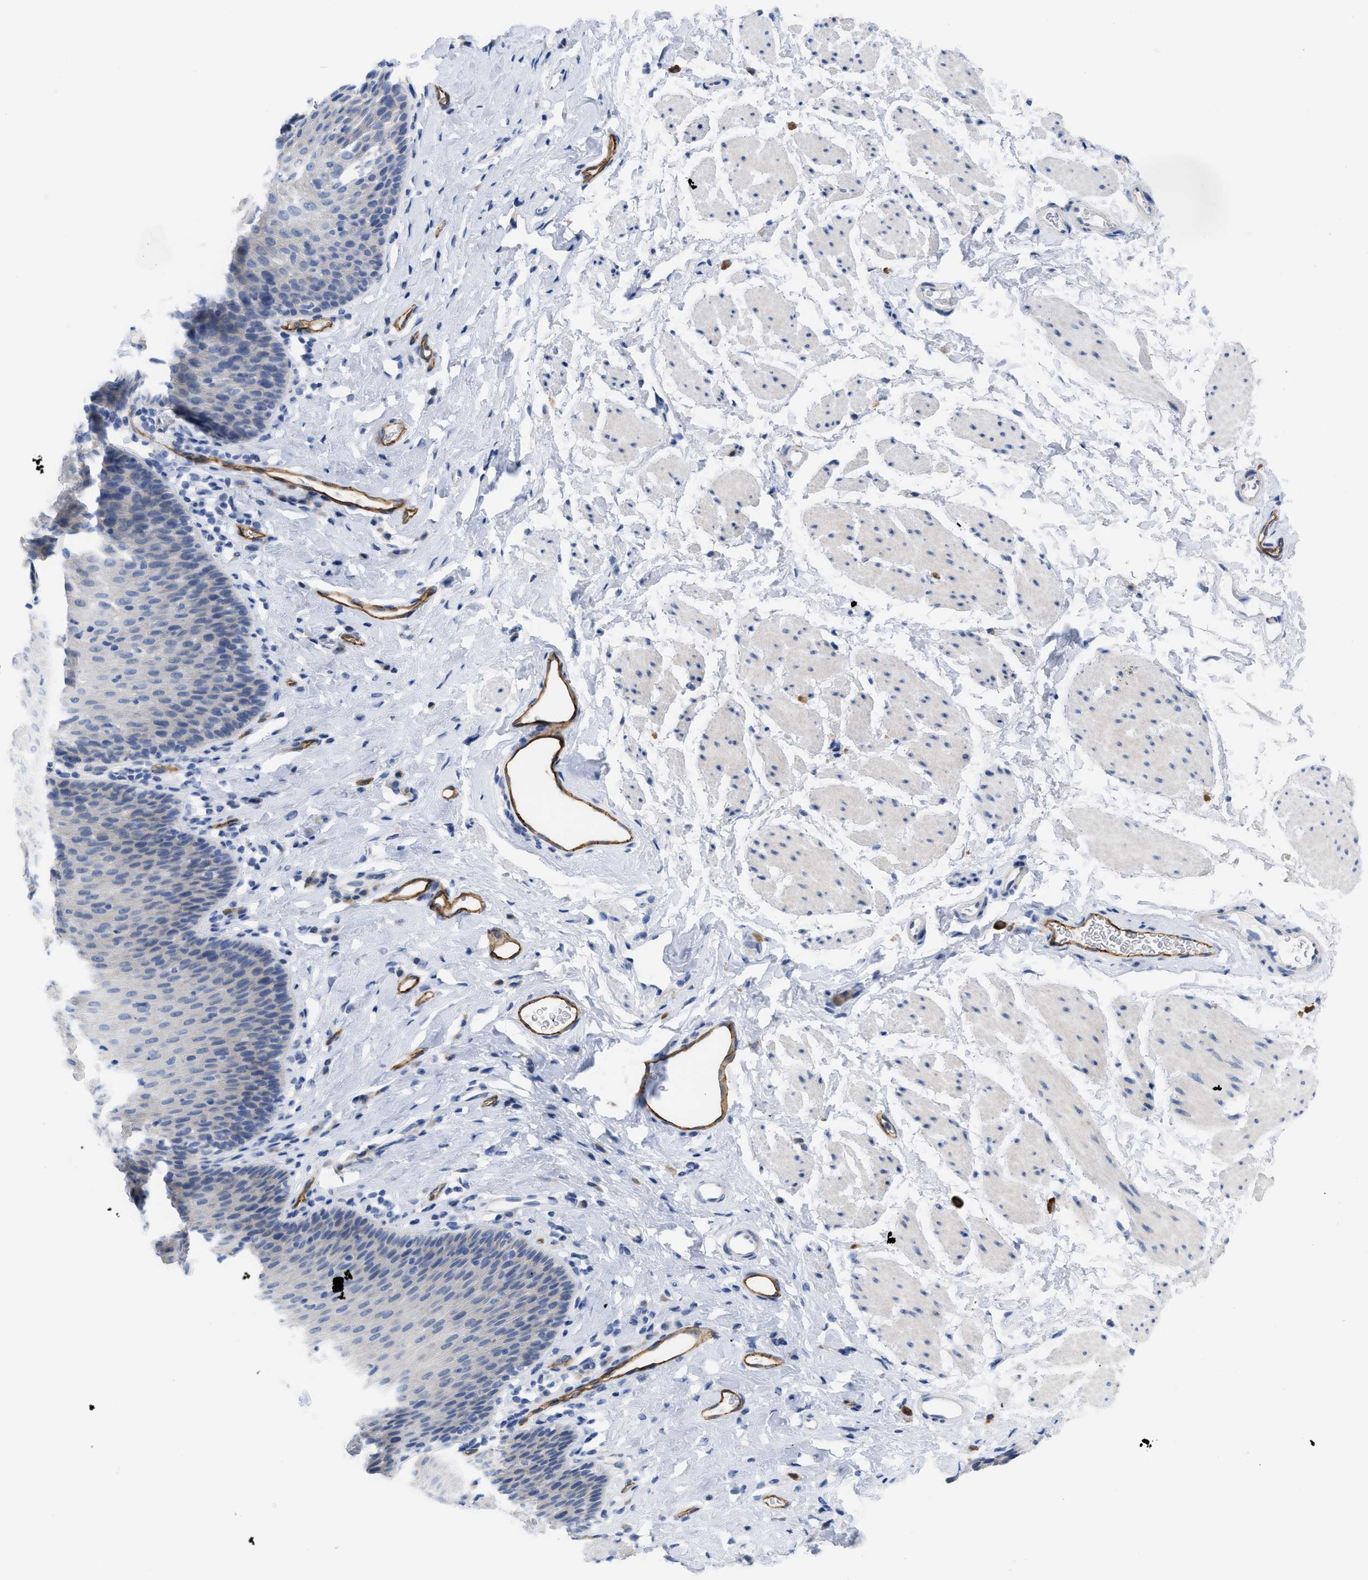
{"staining": {"intensity": "negative", "quantity": "none", "location": "none"}, "tissue": "esophagus", "cell_type": "Squamous epithelial cells", "image_type": "normal", "snomed": [{"axis": "morphology", "description": "Normal tissue, NOS"}, {"axis": "topography", "description": "Esophagus"}], "caption": "Immunohistochemistry (IHC) of unremarkable esophagus exhibits no expression in squamous epithelial cells. (Stains: DAB (3,3'-diaminobenzidine) immunohistochemistry with hematoxylin counter stain, Microscopy: brightfield microscopy at high magnification).", "gene": "ACKR1", "patient": {"sex": "female", "age": 61}}